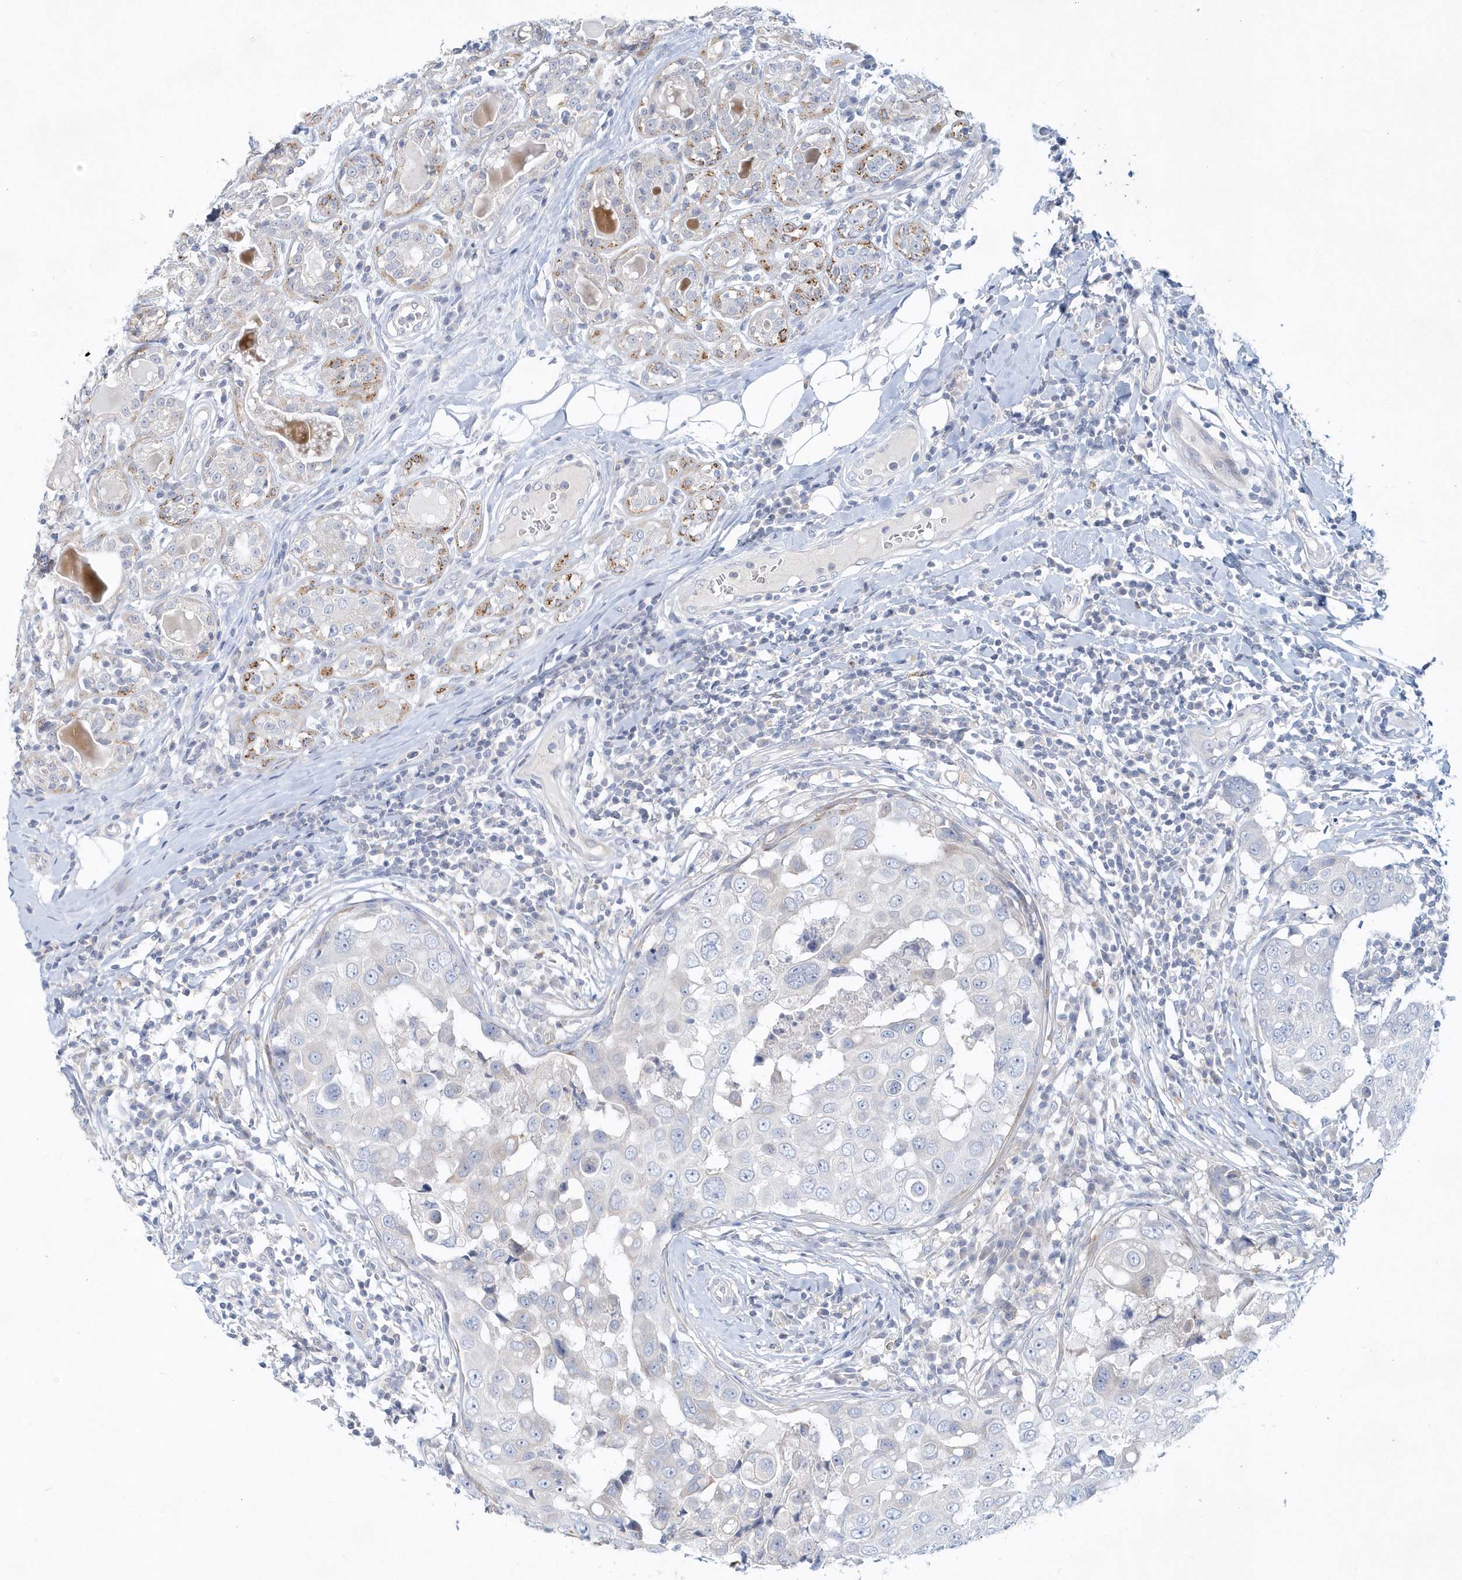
{"staining": {"intensity": "negative", "quantity": "none", "location": "none"}, "tissue": "breast cancer", "cell_type": "Tumor cells", "image_type": "cancer", "snomed": [{"axis": "morphology", "description": "Duct carcinoma"}, {"axis": "topography", "description": "Breast"}], "caption": "Photomicrograph shows no significant protein expression in tumor cells of infiltrating ductal carcinoma (breast).", "gene": "DNAH1", "patient": {"sex": "female", "age": 27}}